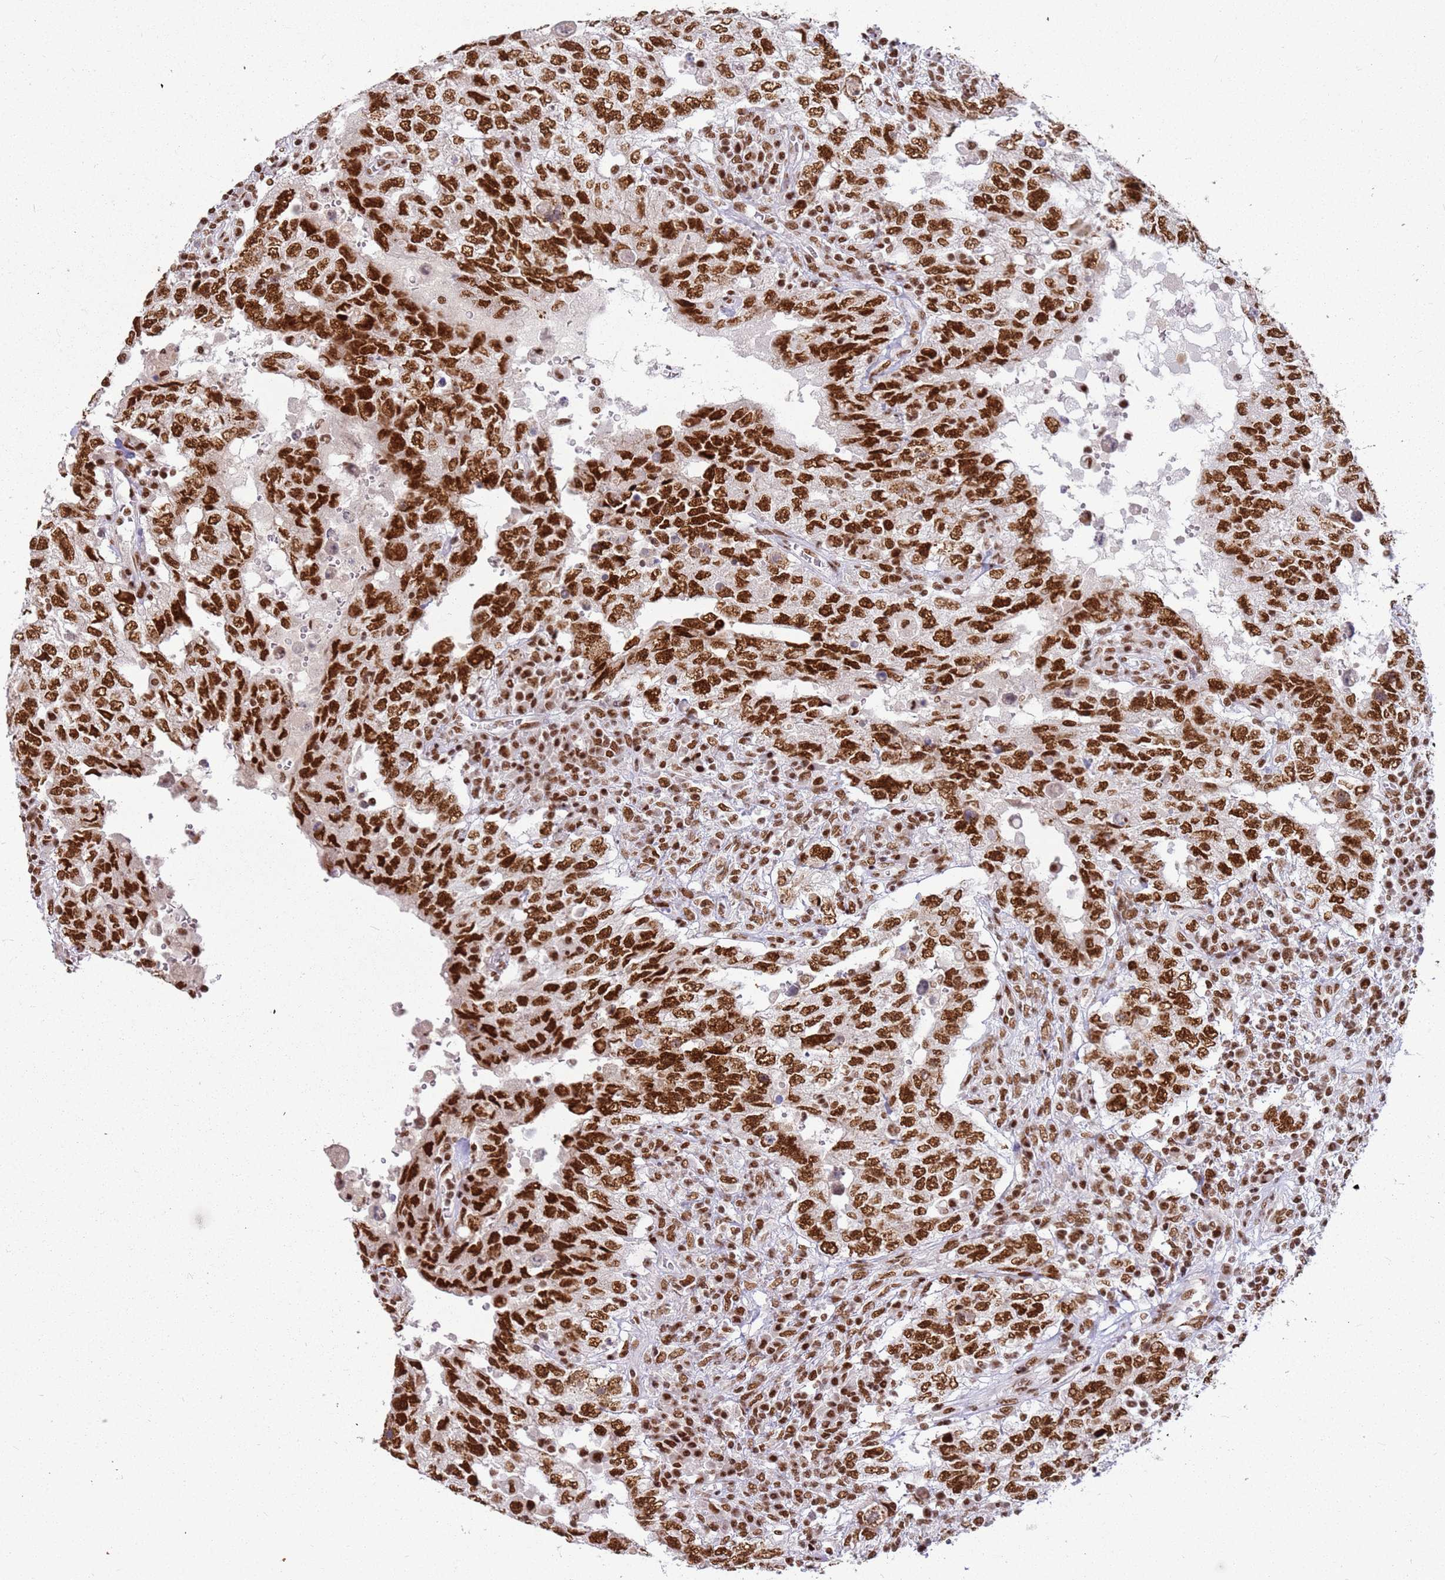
{"staining": {"intensity": "strong", "quantity": ">75%", "location": "nuclear"}, "tissue": "testis cancer", "cell_type": "Tumor cells", "image_type": "cancer", "snomed": [{"axis": "morphology", "description": "Carcinoma, Embryonal, NOS"}, {"axis": "topography", "description": "Testis"}], "caption": "Immunohistochemistry image of human testis cancer (embryonal carcinoma) stained for a protein (brown), which exhibits high levels of strong nuclear staining in about >75% of tumor cells.", "gene": "TENT4A", "patient": {"sex": "male", "age": 26}}